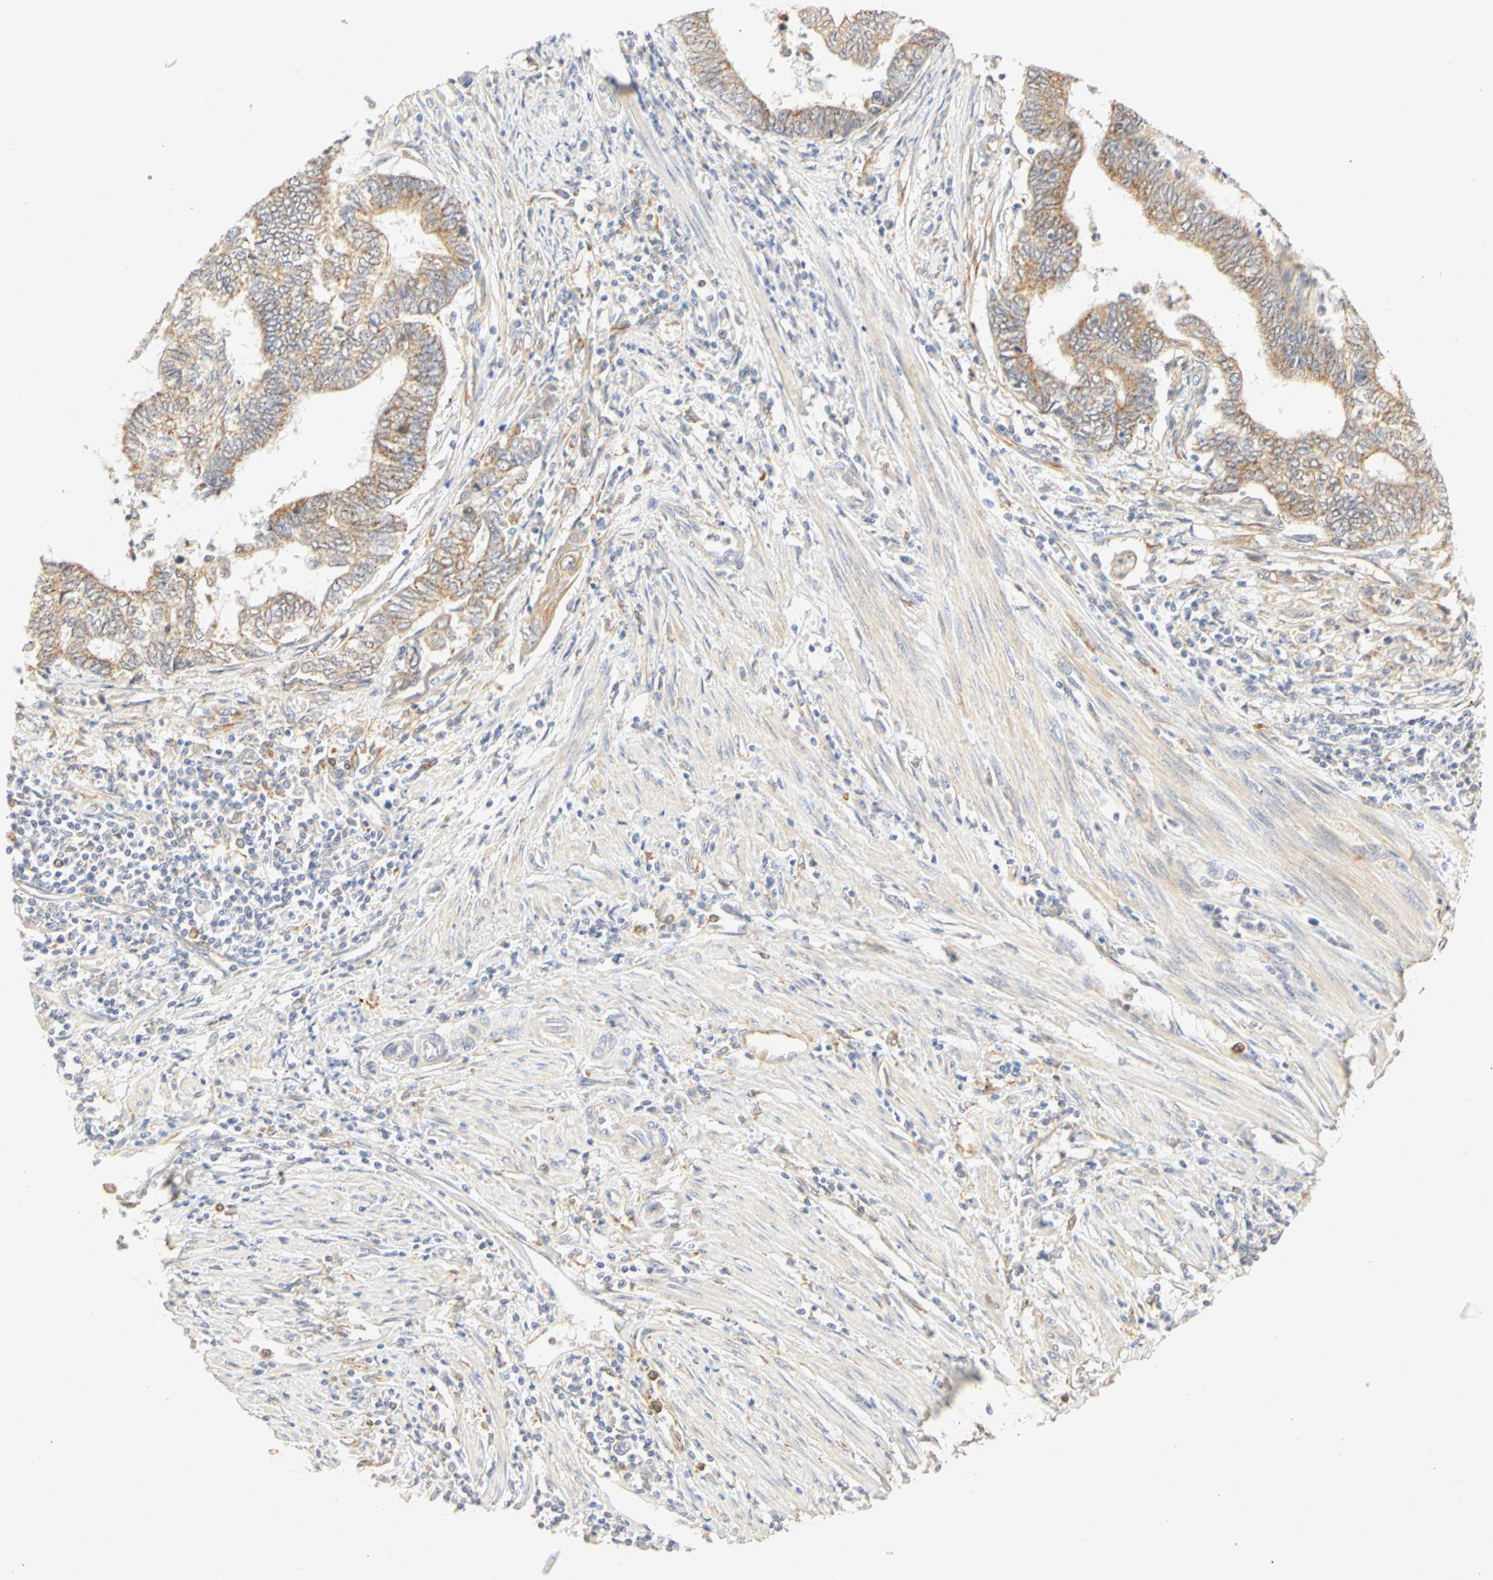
{"staining": {"intensity": "moderate", "quantity": ">75%", "location": "cytoplasmic/membranous"}, "tissue": "endometrial cancer", "cell_type": "Tumor cells", "image_type": "cancer", "snomed": [{"axis": "morphology", "description": "Adenocarcinoma, NOS"}, {"axis": "topography", "description": "Uterus"}, {"axis": "topography", "description": "Endometrium"}], "caption": "Moderate cytoplasmic/membranous expression for a protein is identified in about >75% of tumor cells of adenocarcinoma (endometrial) using immunohistochemistry.", "gene": "GNRH2", "patient": {"sex": "female", "age": 70}}